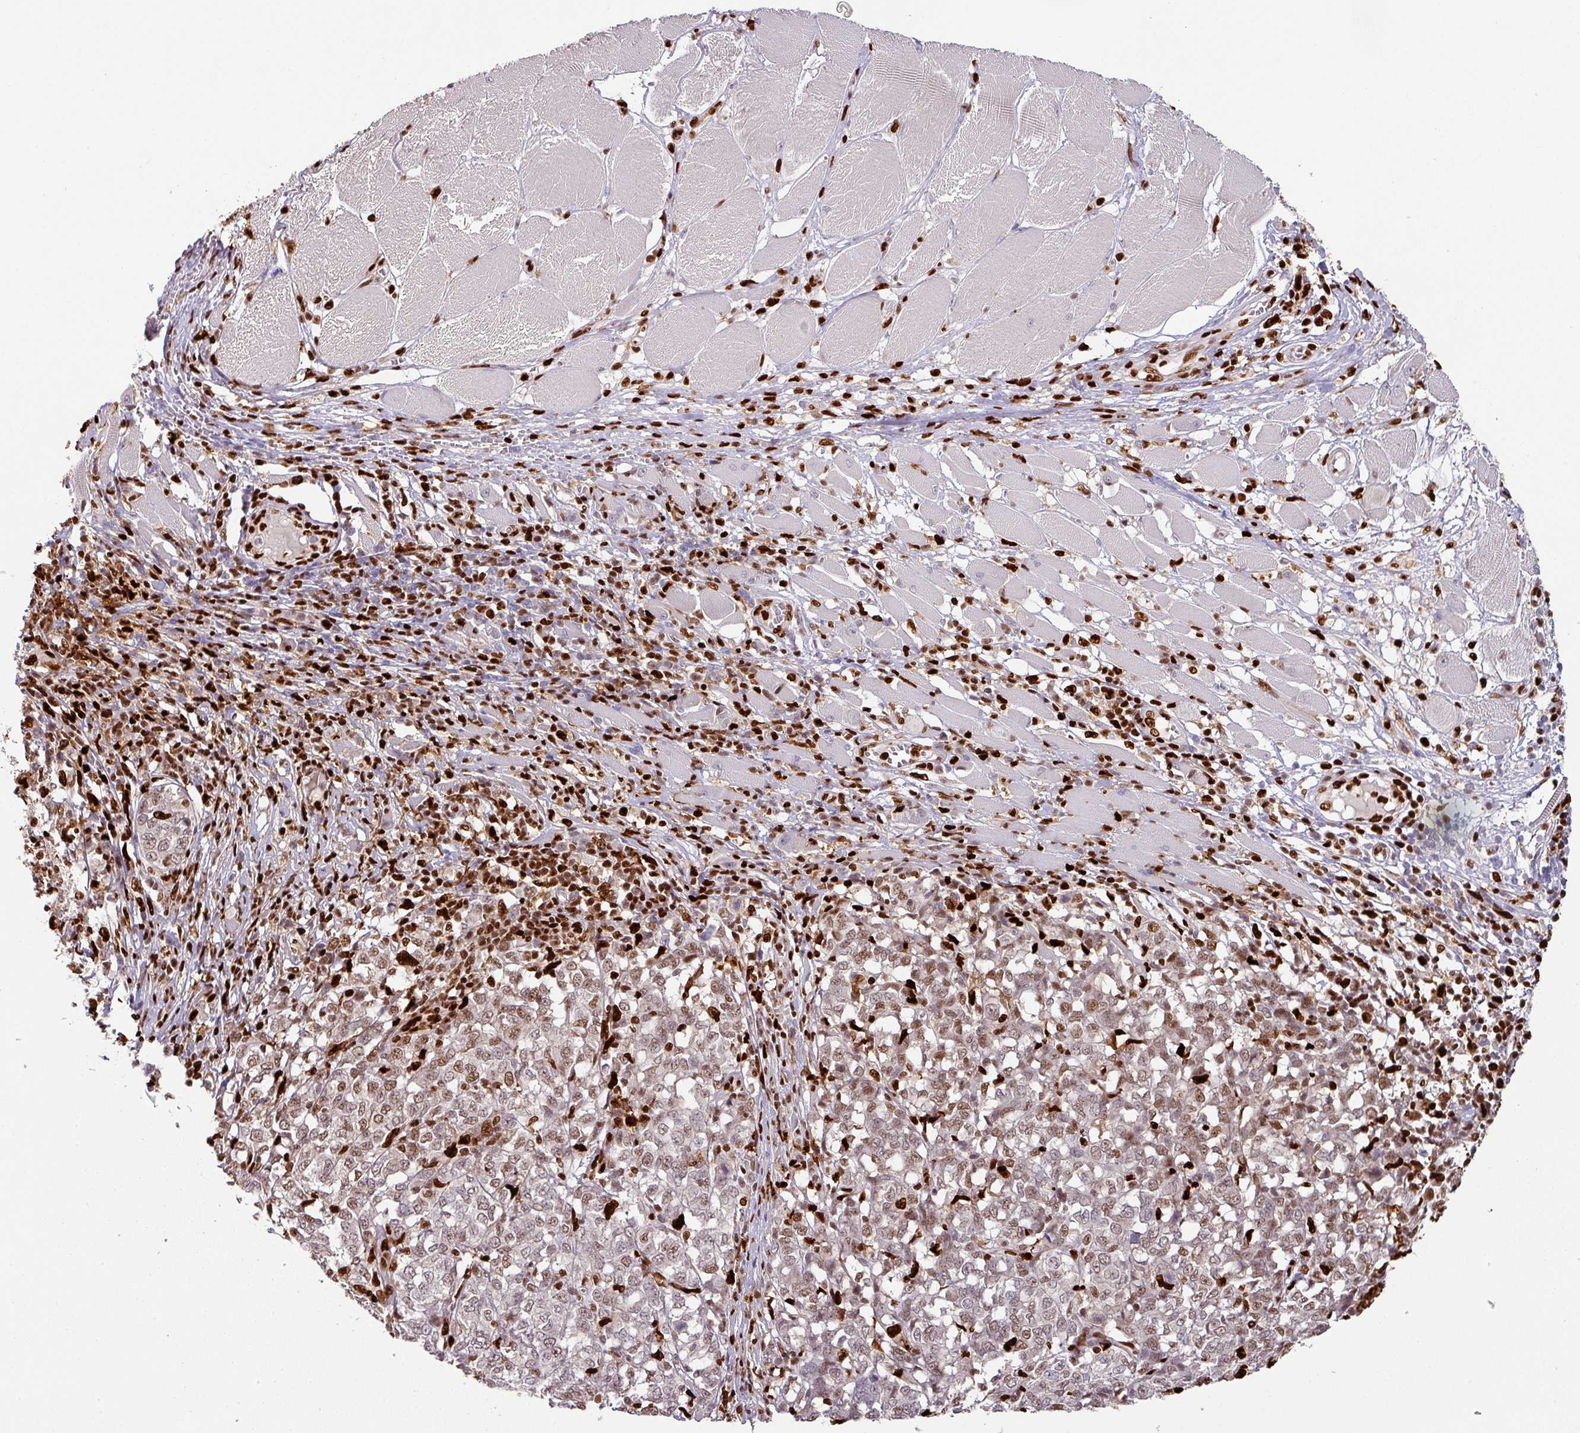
{"staining": {"intensity": "moderate", "quantity": ">75%", "location": "nuclear"}, "tissue": "melanoma", "cell_type": "Tumor cells", "image_type": "cancer", "snomed": [{"axis": "morphology", "description": "Malignant melanoma, NOS"}, {"axis": "topography", "description": "Skin"}], "caption": "This is an image of immunohistochemistry (IHC) staining of malignant melanoma, which shows moderate expression in the nuclear of tumor cells.", "gene": "SAMHD1", "patient": {"sex": "female", "age": 72}}